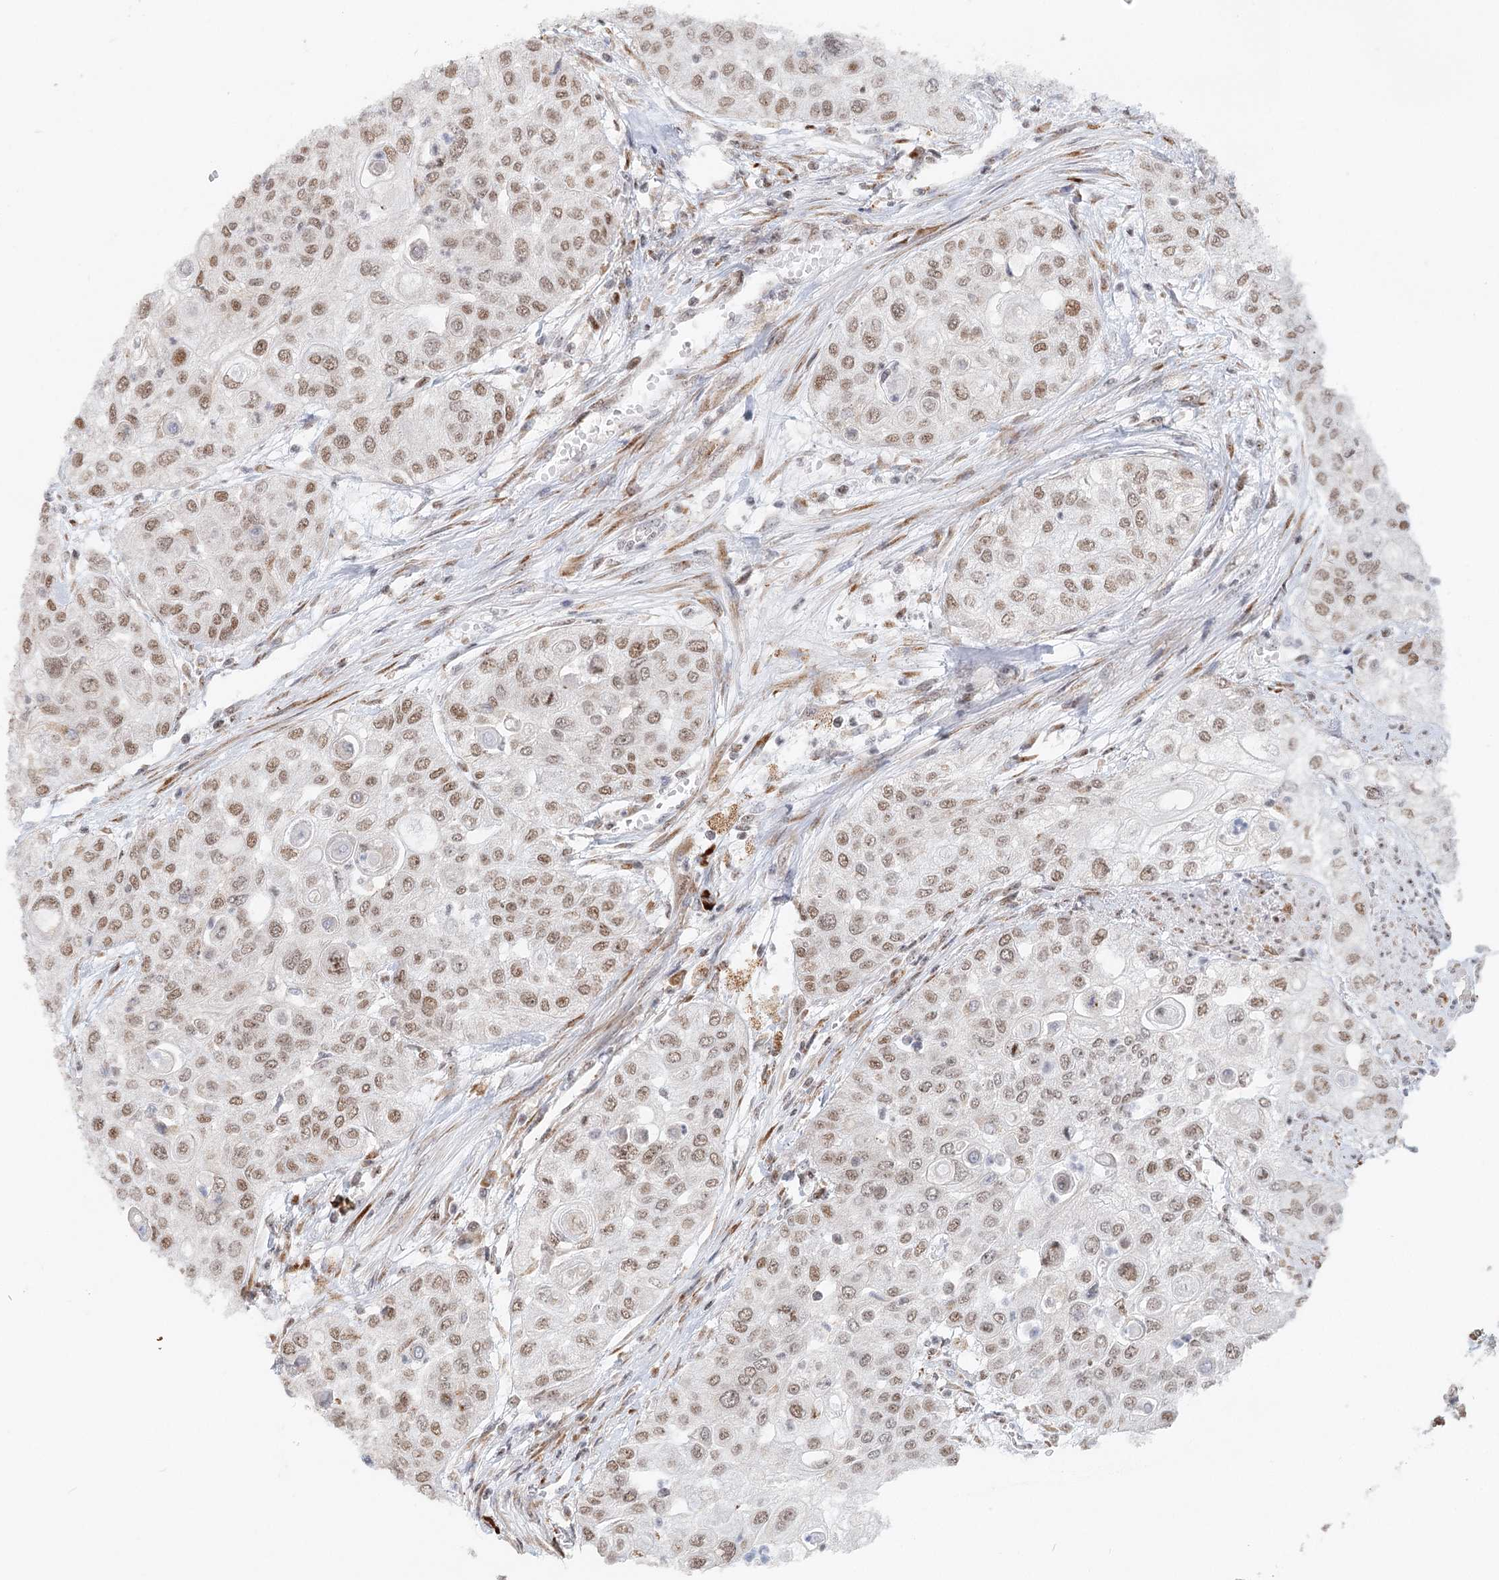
{"staining": {"intensity": "weak", "quantity": ">75%", "location": "nuclear"}, "tissue": "urothelial cancer", "cell_type": "Tumor cells", "image_type": "cancer", "snomed": [{"axis": "morphology", "description": "Urothelial carcinoma, High grade"}, {"axis": "topography", "description": "Urinary bladder"}], "caption": "A low amount of weak nuclear staining is seen in about >75% of tumor cells in high-grade urothelial carcinoma tissue.", "gene": "BNIP5", "patient": {"sex": "female", "age": 79}}